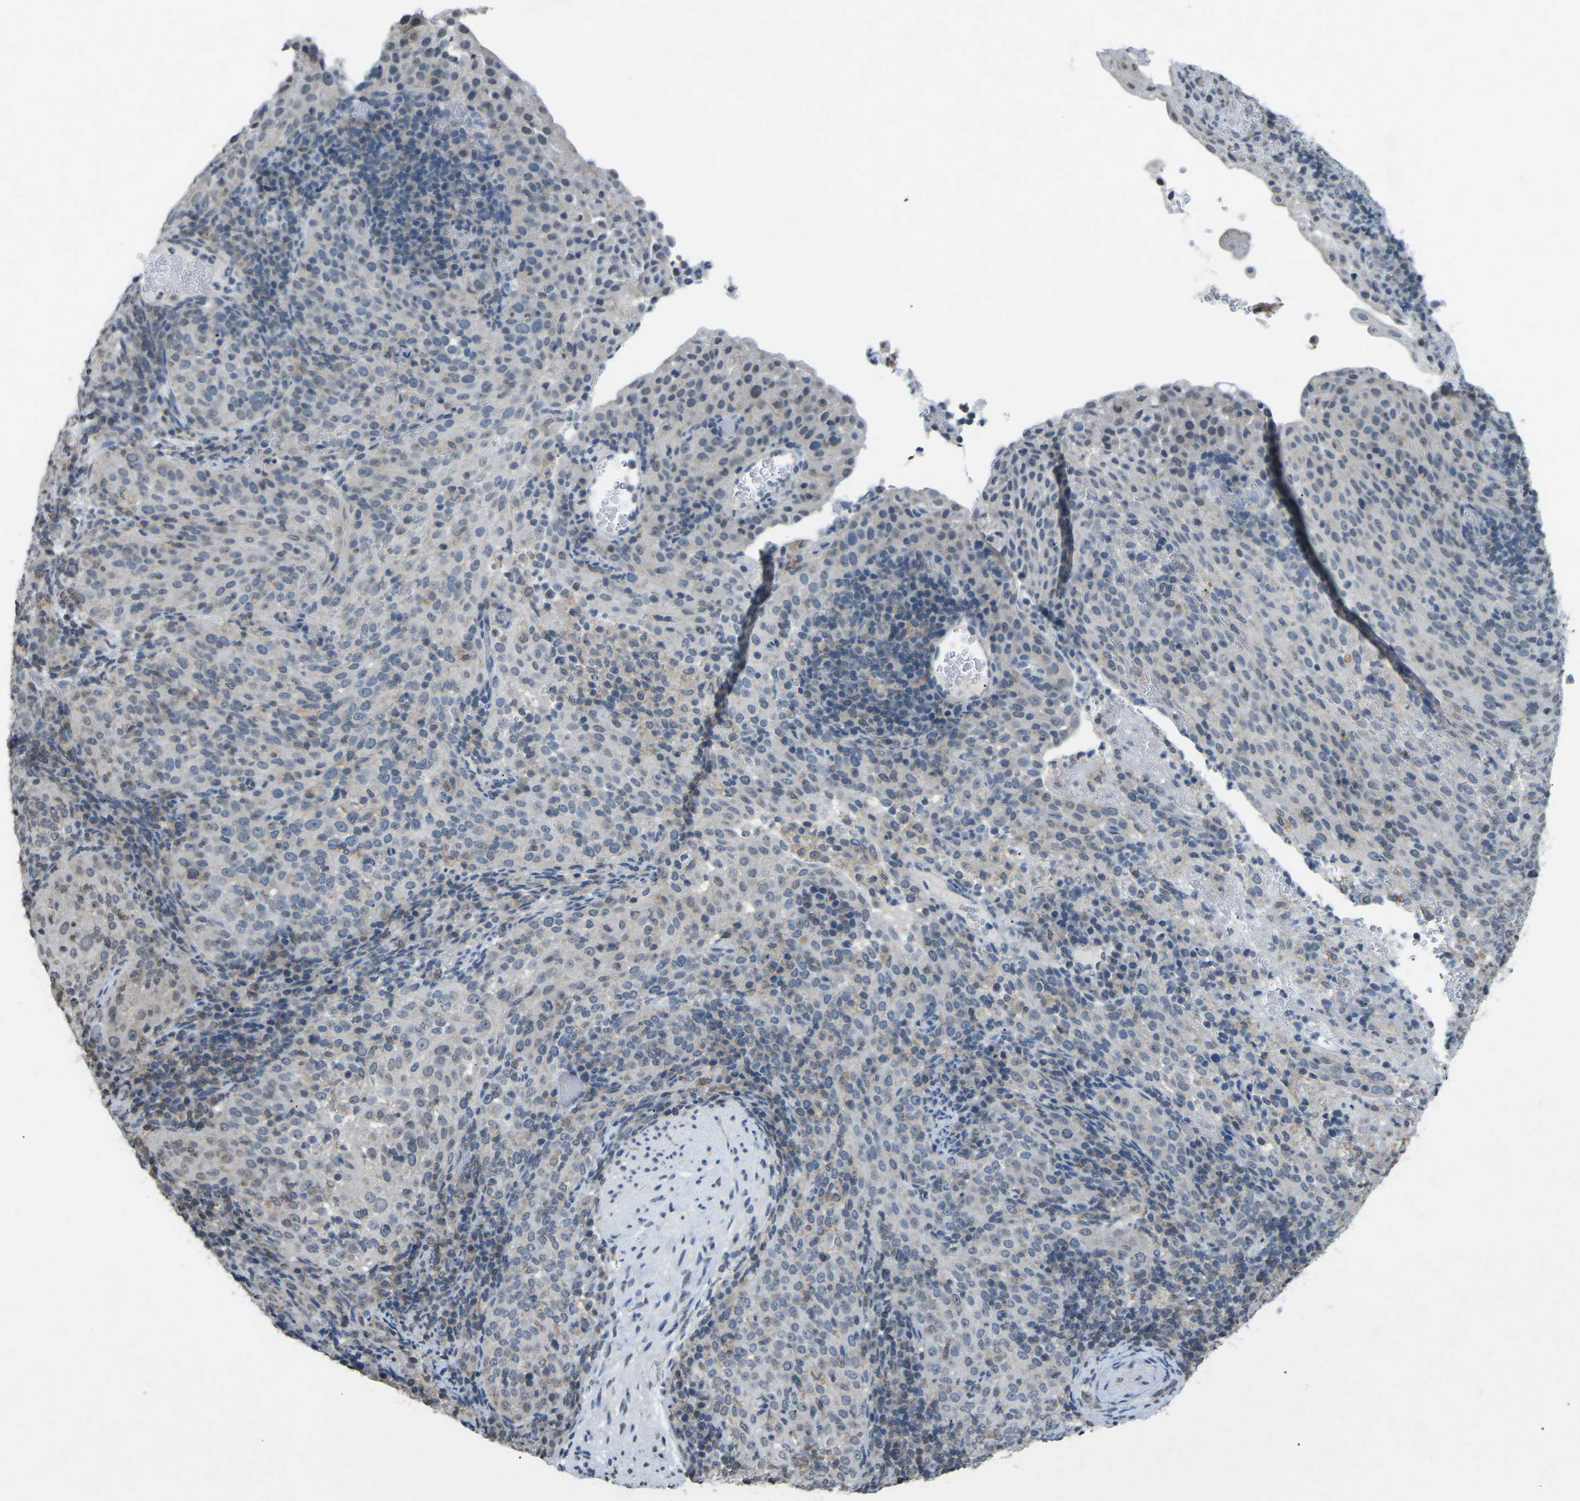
{"staining": {"intensity": "weak", "quantity": "25%-75%", "location": "cytoplasmic/membranous"}, "tissue": "cervical cancer", "cell_type": "Tumor cells", "image_type": "cancer", "snomed": [{"axis": "morphology", "description": "Squamous cell carcinoma, NOS"}, {"axis": "topography", "description": "Cervix"}], "caption": "An immunohistochemistry (IHC) micrograph of neoplastic tissue is shown. Protein staining in brown shows weak cytoplasmic/membranous positivity in cervical squamous cell carcinoma within tumor cells.", "gene": "TFR2", "patient": {"sex": "female", "age": 51}}